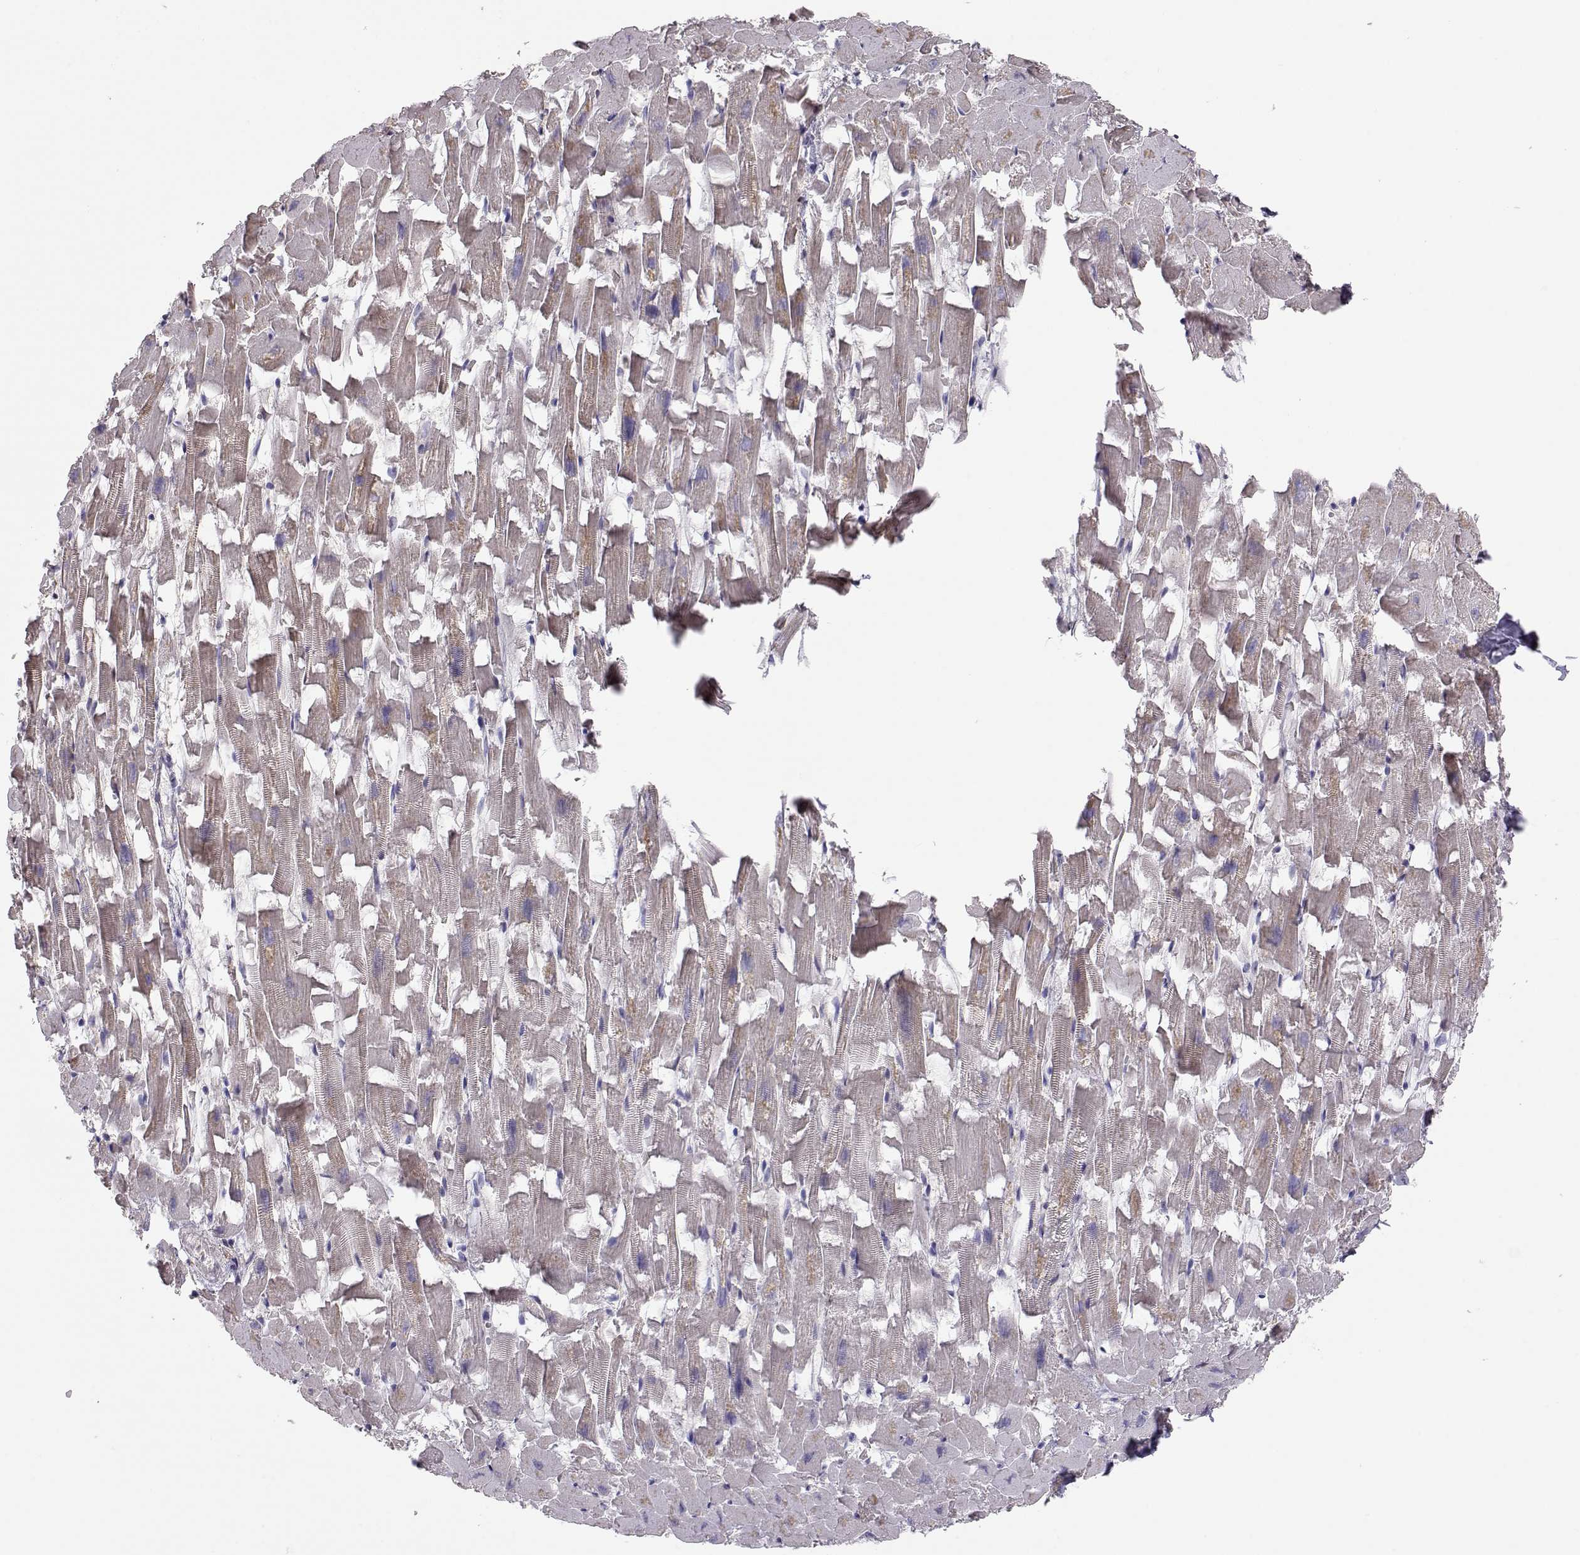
{"staining": {"intensity": "negative", "quantity": "none", "location": "none"}, "tissue": "heart muscle", "cell_type": "Cardiomyocytes", "image_type": "normal", "snomed": [{"axis": "morphology", "description": "Normal tissue, NOS"}, {"axis": "topography", "description": "Heart"}], "caption": "Cardiomyocytes are negative for brown protein staining in normal heart muscle. (Immunohistochemistry (ihc), brightfield microscopy, high magnification).", "gene": "NCAM2", "patient": {"sex": "female", "age": 64}}